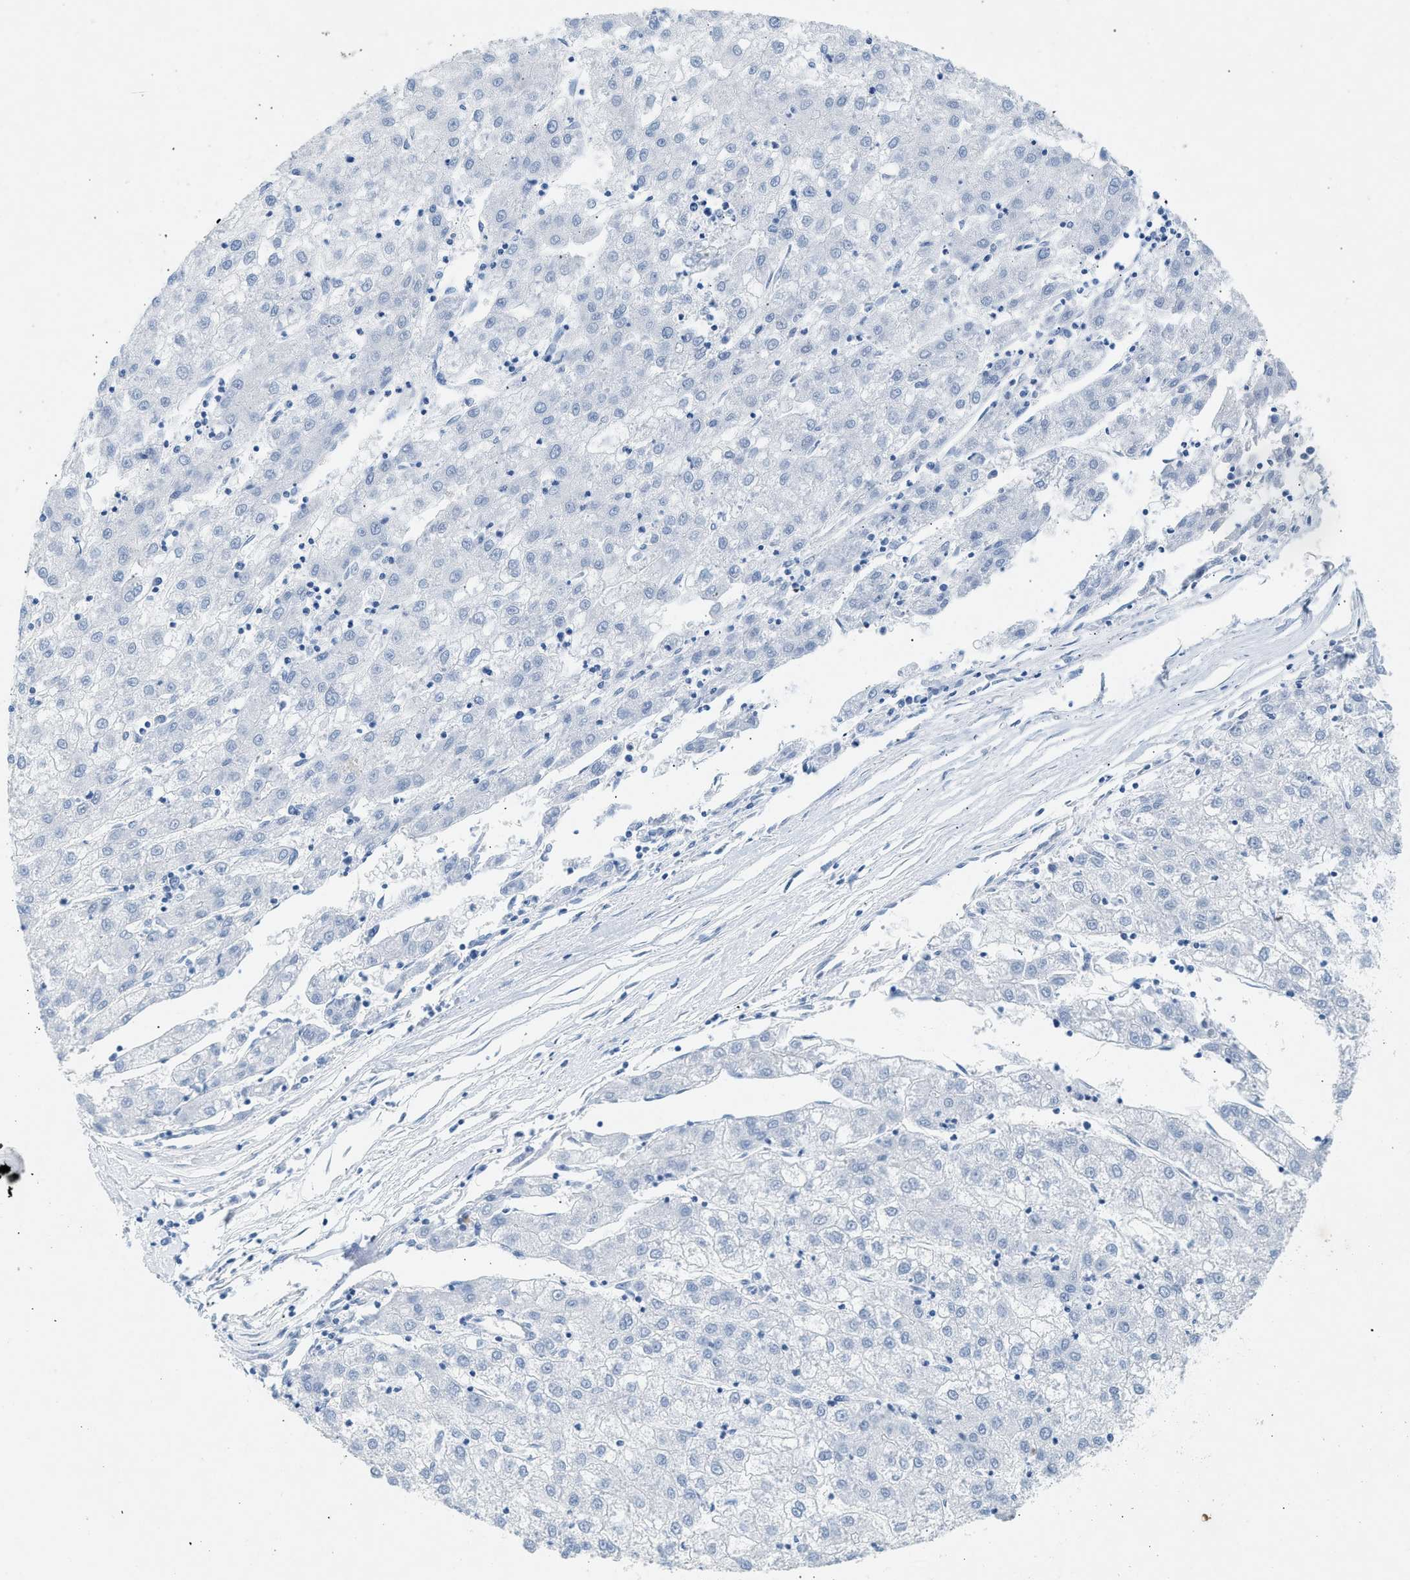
{"staining": {"intensity": "negative", "quantity": "none", "location": "none"}, "tissue": "liver cancer", "cell_type": "Tumor cells", "image_type": "cancer", "snomed": [{"axis": "morphology", "description": "Carcinoma, Hepatocellular, NOS"}, {"axis": "topography", "description": "Liver"}], "caption": "High power microscopy photomicrograph of an immunohistochemistry (IHC) histopathology image of liver hepatocellular carcinoma, revealing no significant staining in tumor cells. (IHC, brightfield microscopy, high magnification).", "gene": "HHATL", "patient": {"sex": "male", "age": 72}}